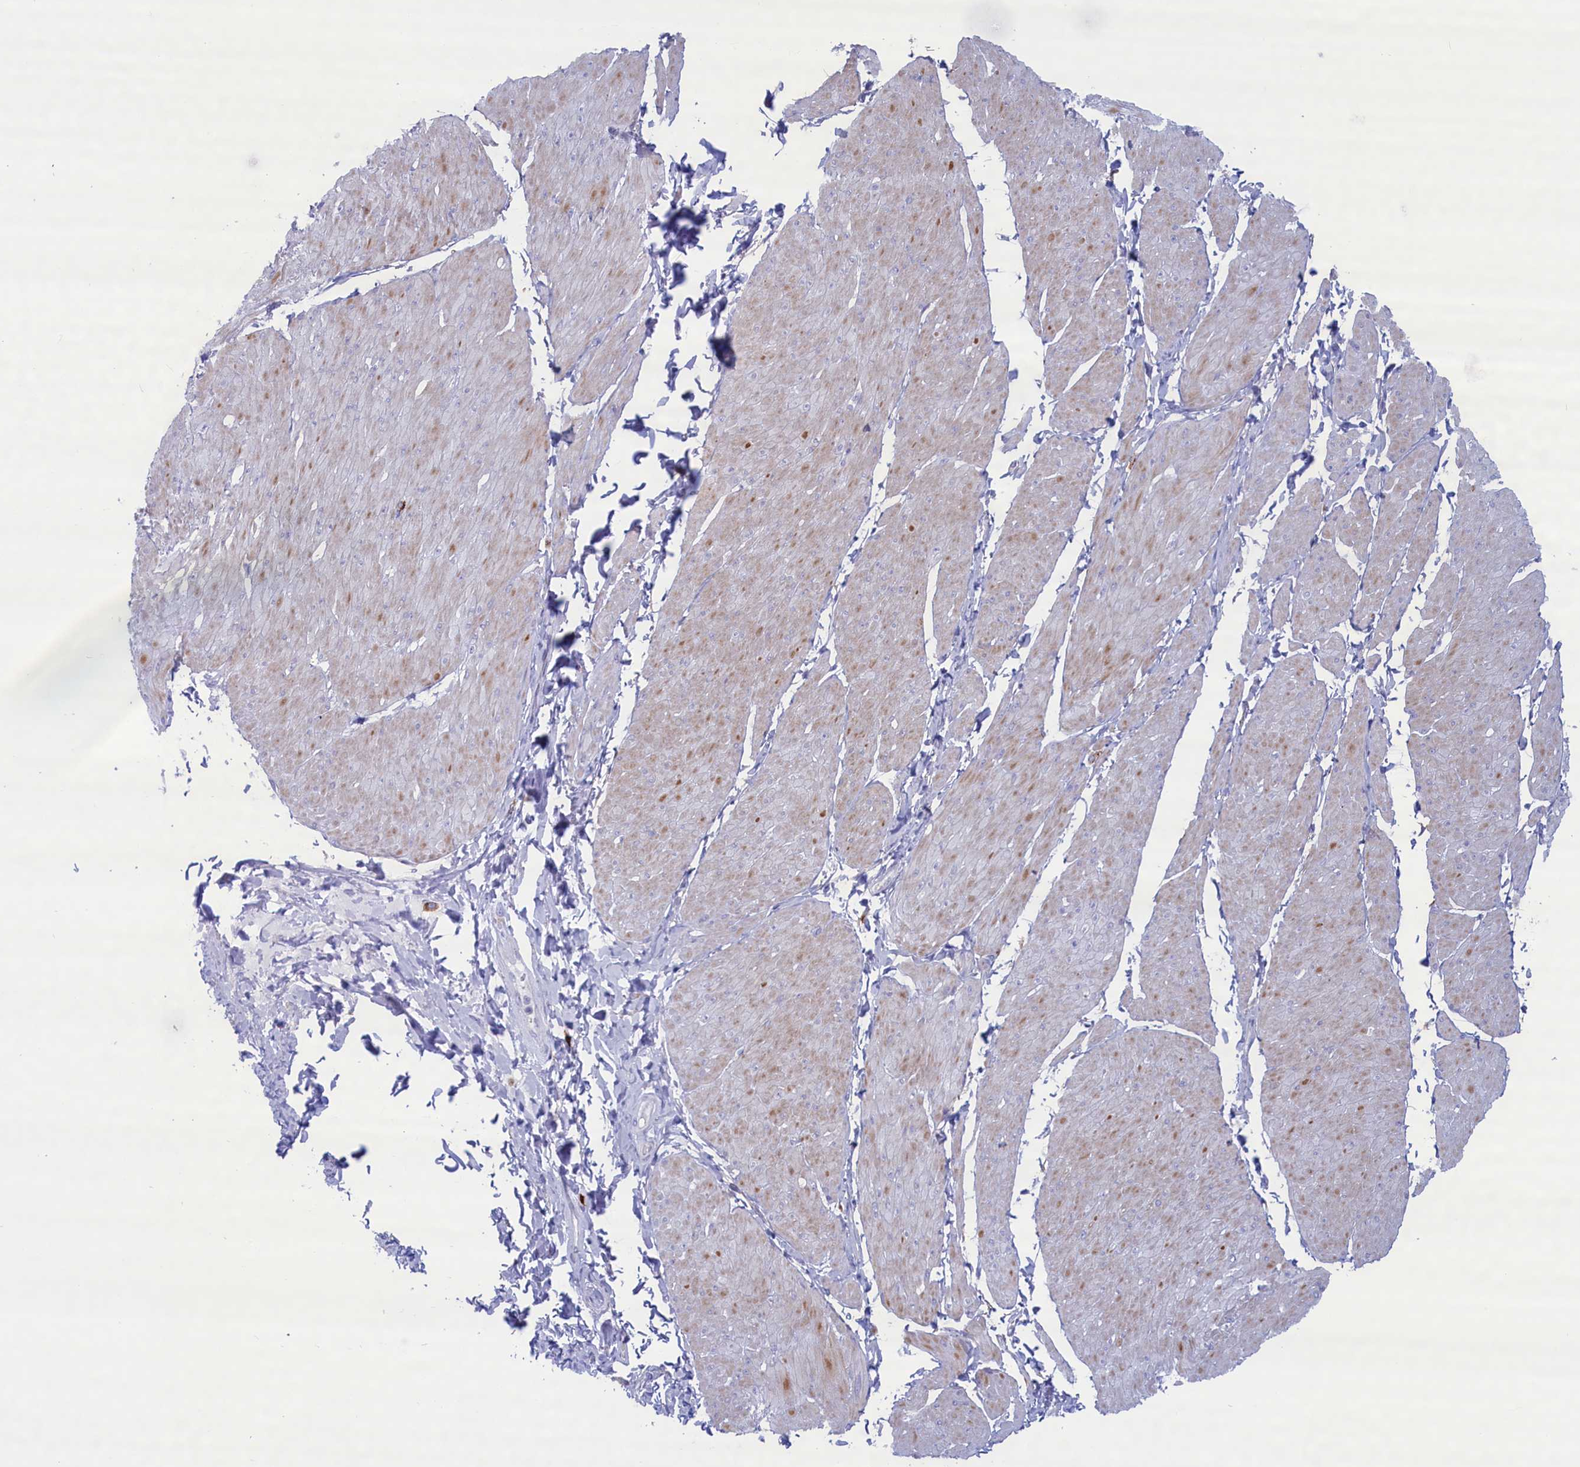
{"staining": {"intensity": "weak", "quantity": "25%-75%", "location": "cytoplasmic/membranous"}, "tissue": "smooth muscle", "cell_type": "Smooth muscle cells", "image_type": "normal", "snomed": [{"axis": "morphology", "description": "Urothelial carcinoma, High grade"}, {"axis": "topography", "description": "Urinary bladder"}], "caption": "High-magnification brightfield microscopy of benign smooth muscle stained with DAB (3,3'-diaminobenzidine) (brown) and counterstained with hematoxylin (blue). smooth muscle cells exhibit weak cytoplasmic/membranous expression is seen in about25%-75% of cells.", "gene": "MPV17L2", "patient": {"sex": "male", "age": 46}}